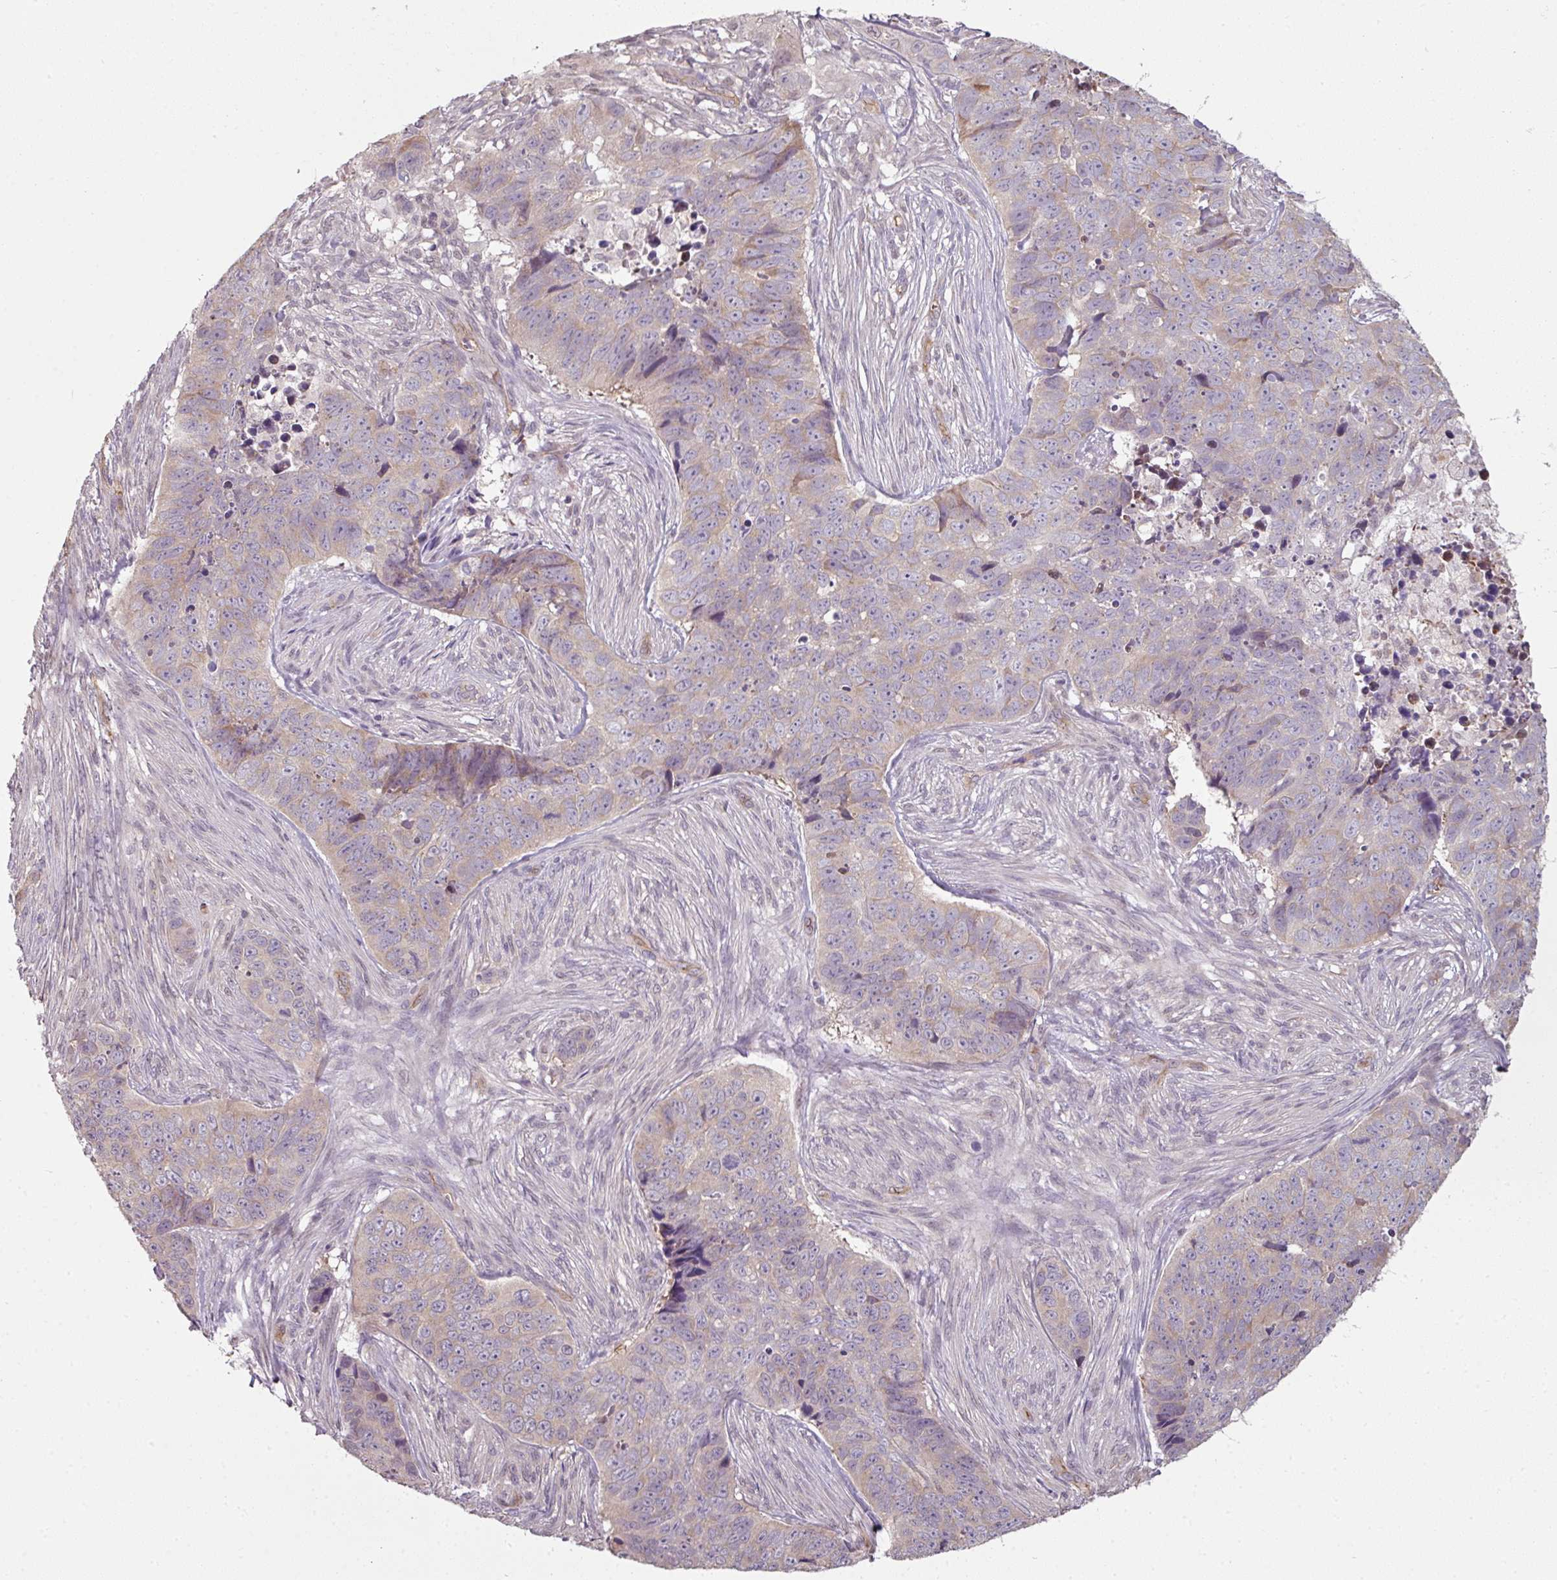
{"staining": {"intensity": "weak", "quantity": "25%-75%", "location": "cytoplasmic/membranous"}, "tissue": "skin cancer", "cell_type": "Tumor cells", "image_type": "cancer", "snomed": [{"axis": "morphology", "description": "Basal cell carcinoma"}, {"axis": "topography", "description": "Skin"}], "caption": "Skin cancer (basal cell carcinoma) stained with DAB immunohistochemistry displays low levels of weak cytoplasmic/membranous positivity in approximately 25%-75% of tumor cells.", "gene": "C19orf33", "patient": {"sex": "female", "age": 82}}